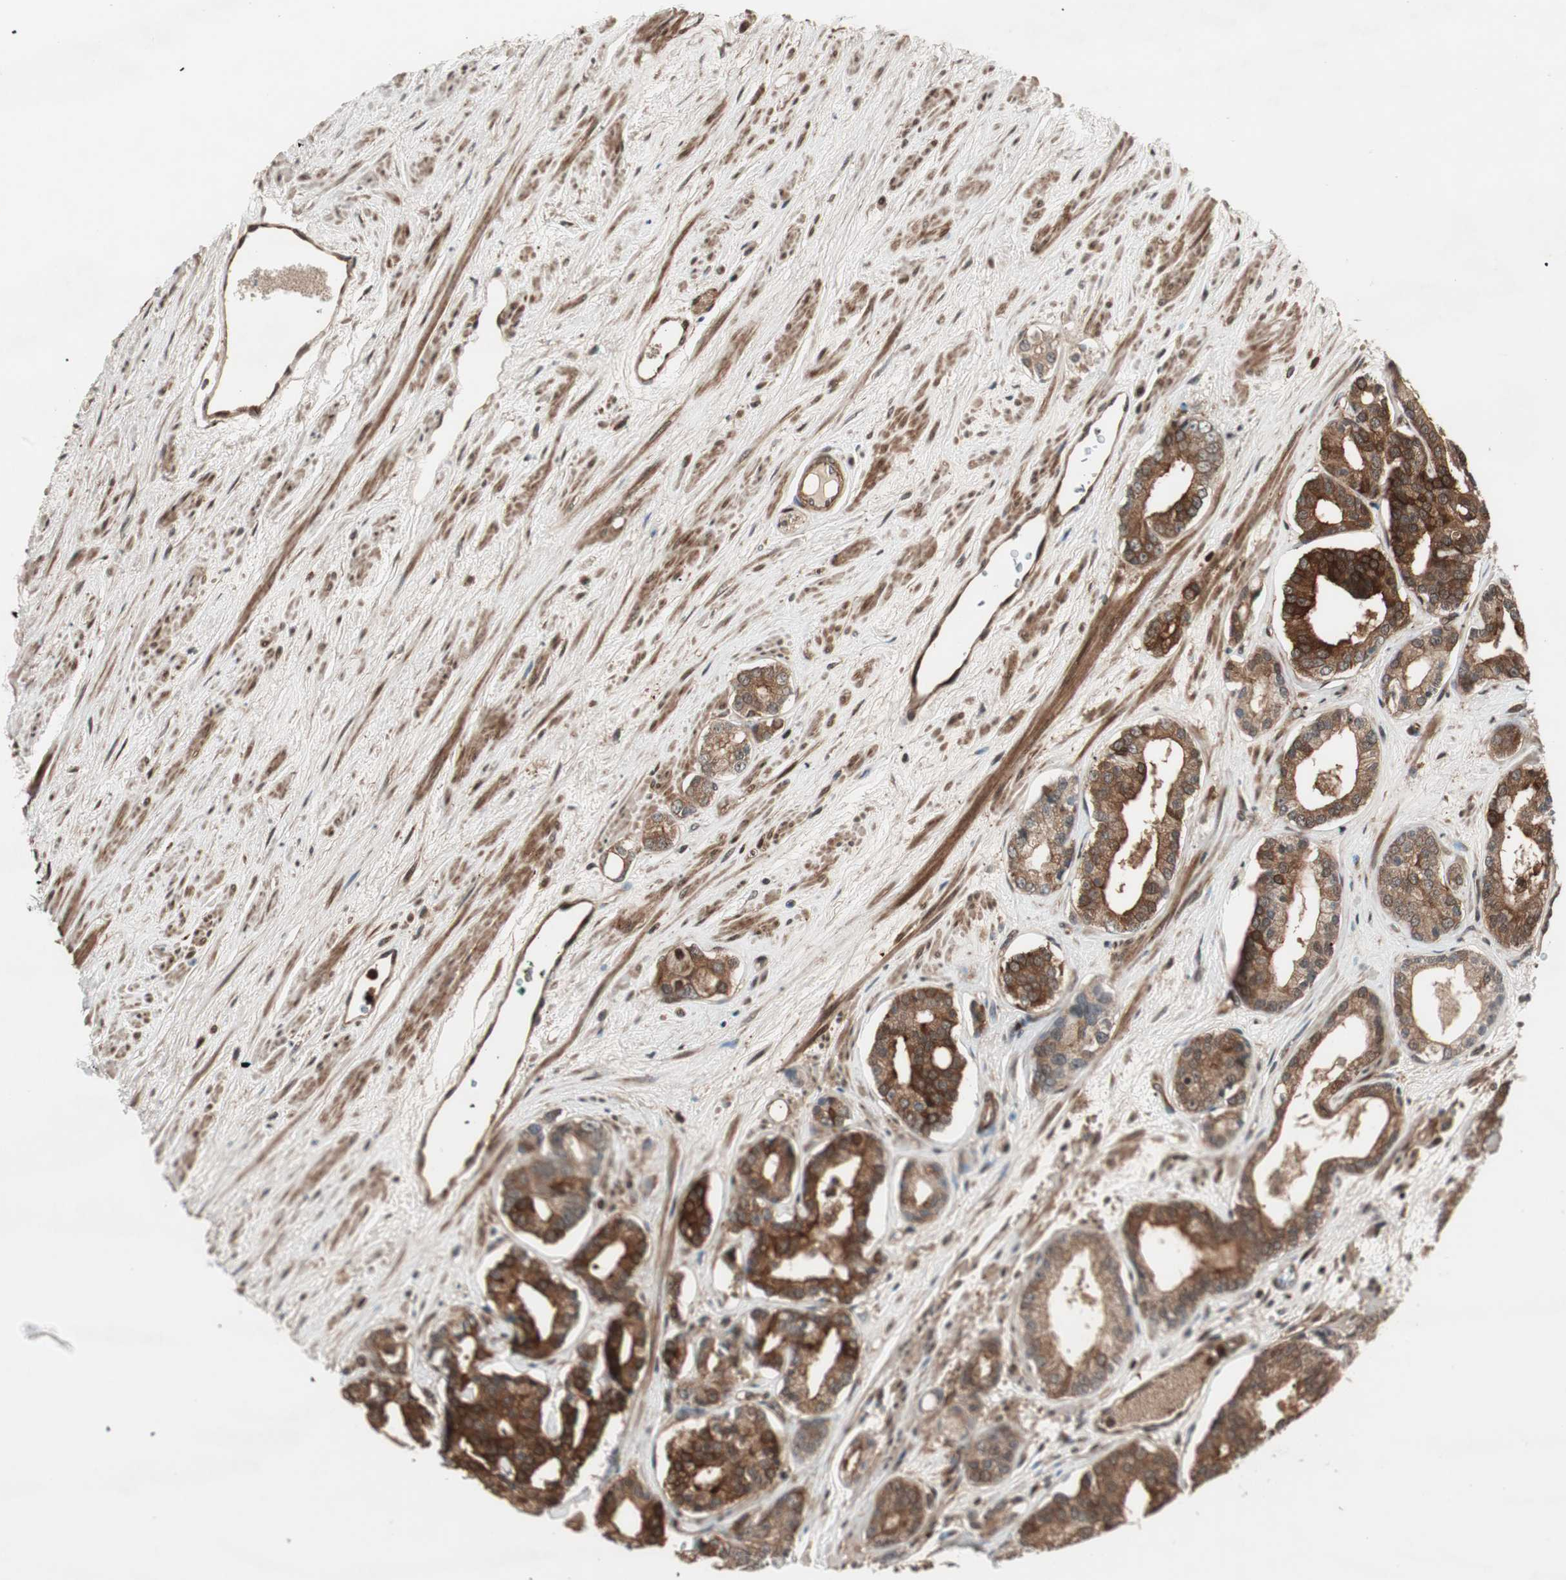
{"staining": {"intensity": "strong", "quantity": ">75%", "location": "cytoplasmic/membranous"}, "tissue": "prostate cancer", "cell_type": "Tumor cells", "image_type": "cancer", "snomed": [{"axis": "morphology", "description": "Adenocarcinoma, Low grade"}, {"axis": "topography", "description": "Prostate"}], "caption": "High-power microscopy captured an immunohistochemistry micrograph of prostate adenocarcinoma (low-grade), revealing strong cytoplasmic/membranous expression in about >75% of tumor cells.", "gene": "PRKG2", "patient": {"sex": "male", "age": 63}}